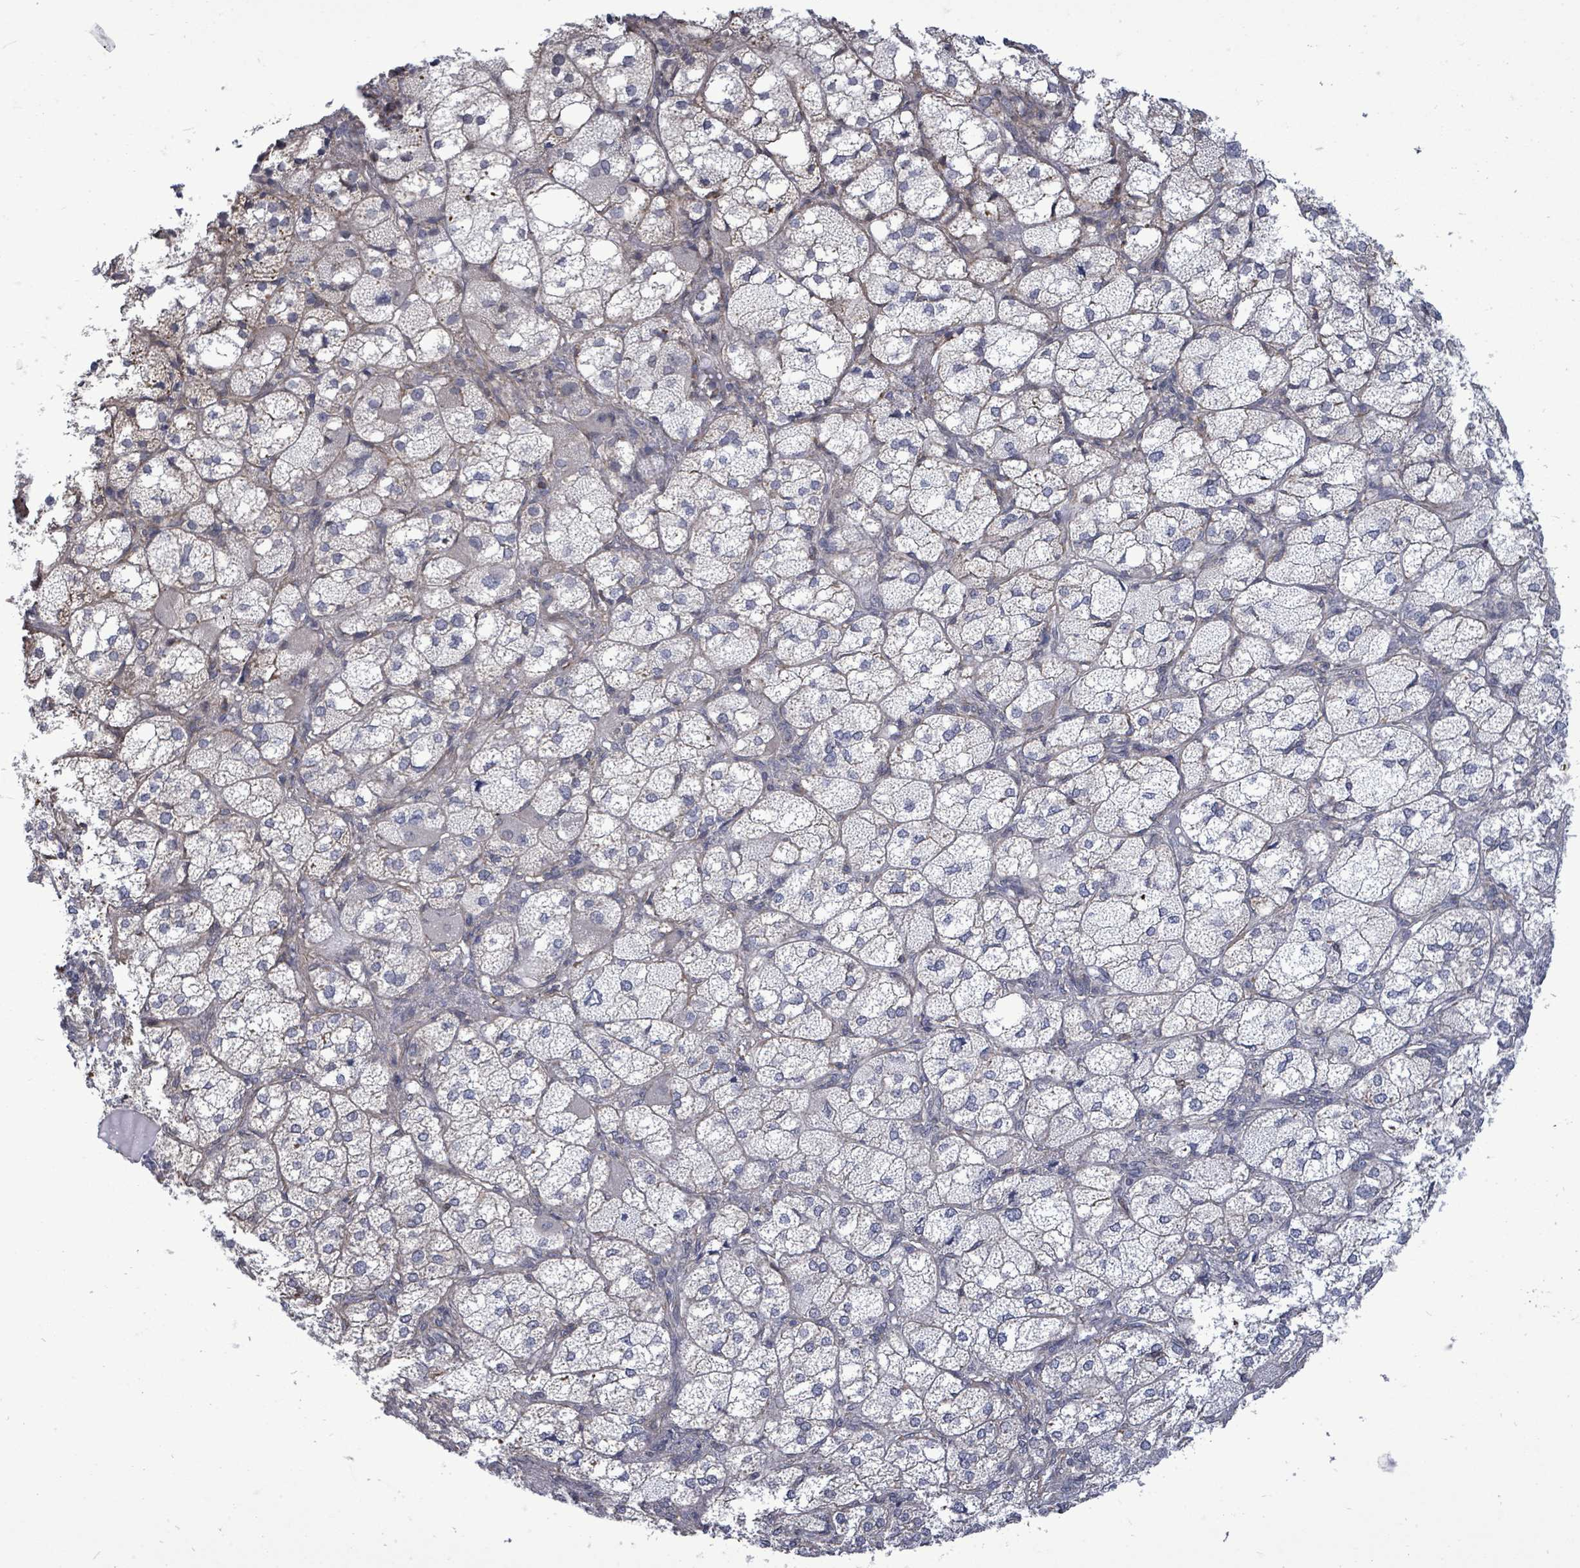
{"staining": {"intensity": "negative", "quantity": "none", "location": "none"}, "tissue": "adrenal gland", "cell_type": "Glandular cells", "image_type": "normal", "snomed": [{"axis": "morphology", "description": "Normal tissue, NOS"}, {"axis": "topography", "description": "Adrenal gland"}], "caption": "The micrograph displays no significant positivity in glandular cells of adrenal gland. (DAB (3,3'-diaminobenzidine) immunohistochemistry, high magnification).", "gene": "PAPSS1", "patient": {"sex": "female", "age": 61}}